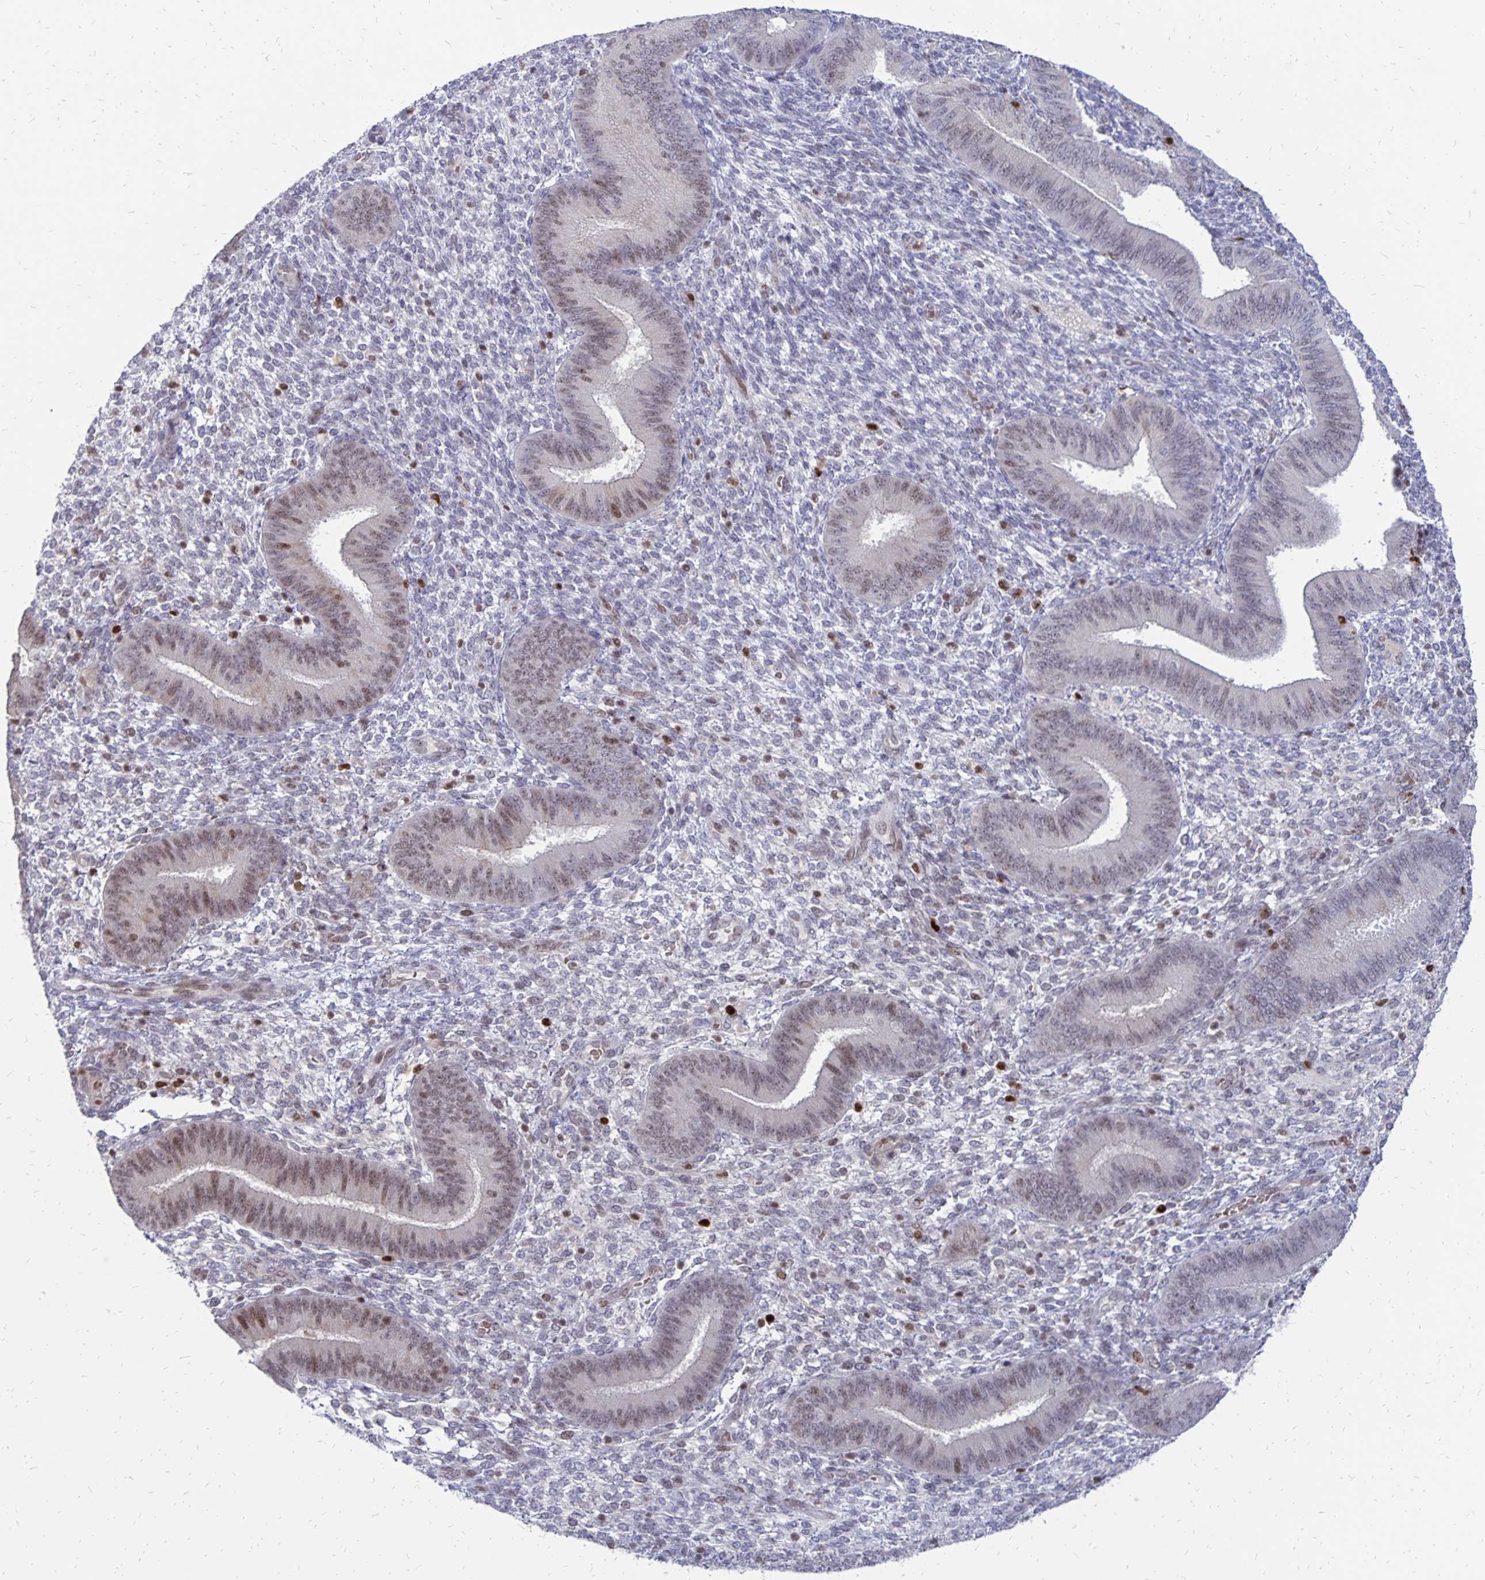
{"staining": {"intensity": "negative", "quantity": "none", "location": "none"}, "tissue": "endometrium", "cell_type": "Cells in endometrial stroma", "image_type": "normal", "snomed": [{"axis": "morphology", "description": "Normal tissue, NOS"}, {"axis": "topography", "description": "Endometrium"}], "caption": "A high-resolution histopathology image shows IHC staining of benign endometrium, which demonstrates no significant expression in cells in endometrial stroma. (DAB immunohistochemistry, high magnification).", "gene": "DCK", "patient": {"sex": "female", "age": 39}}